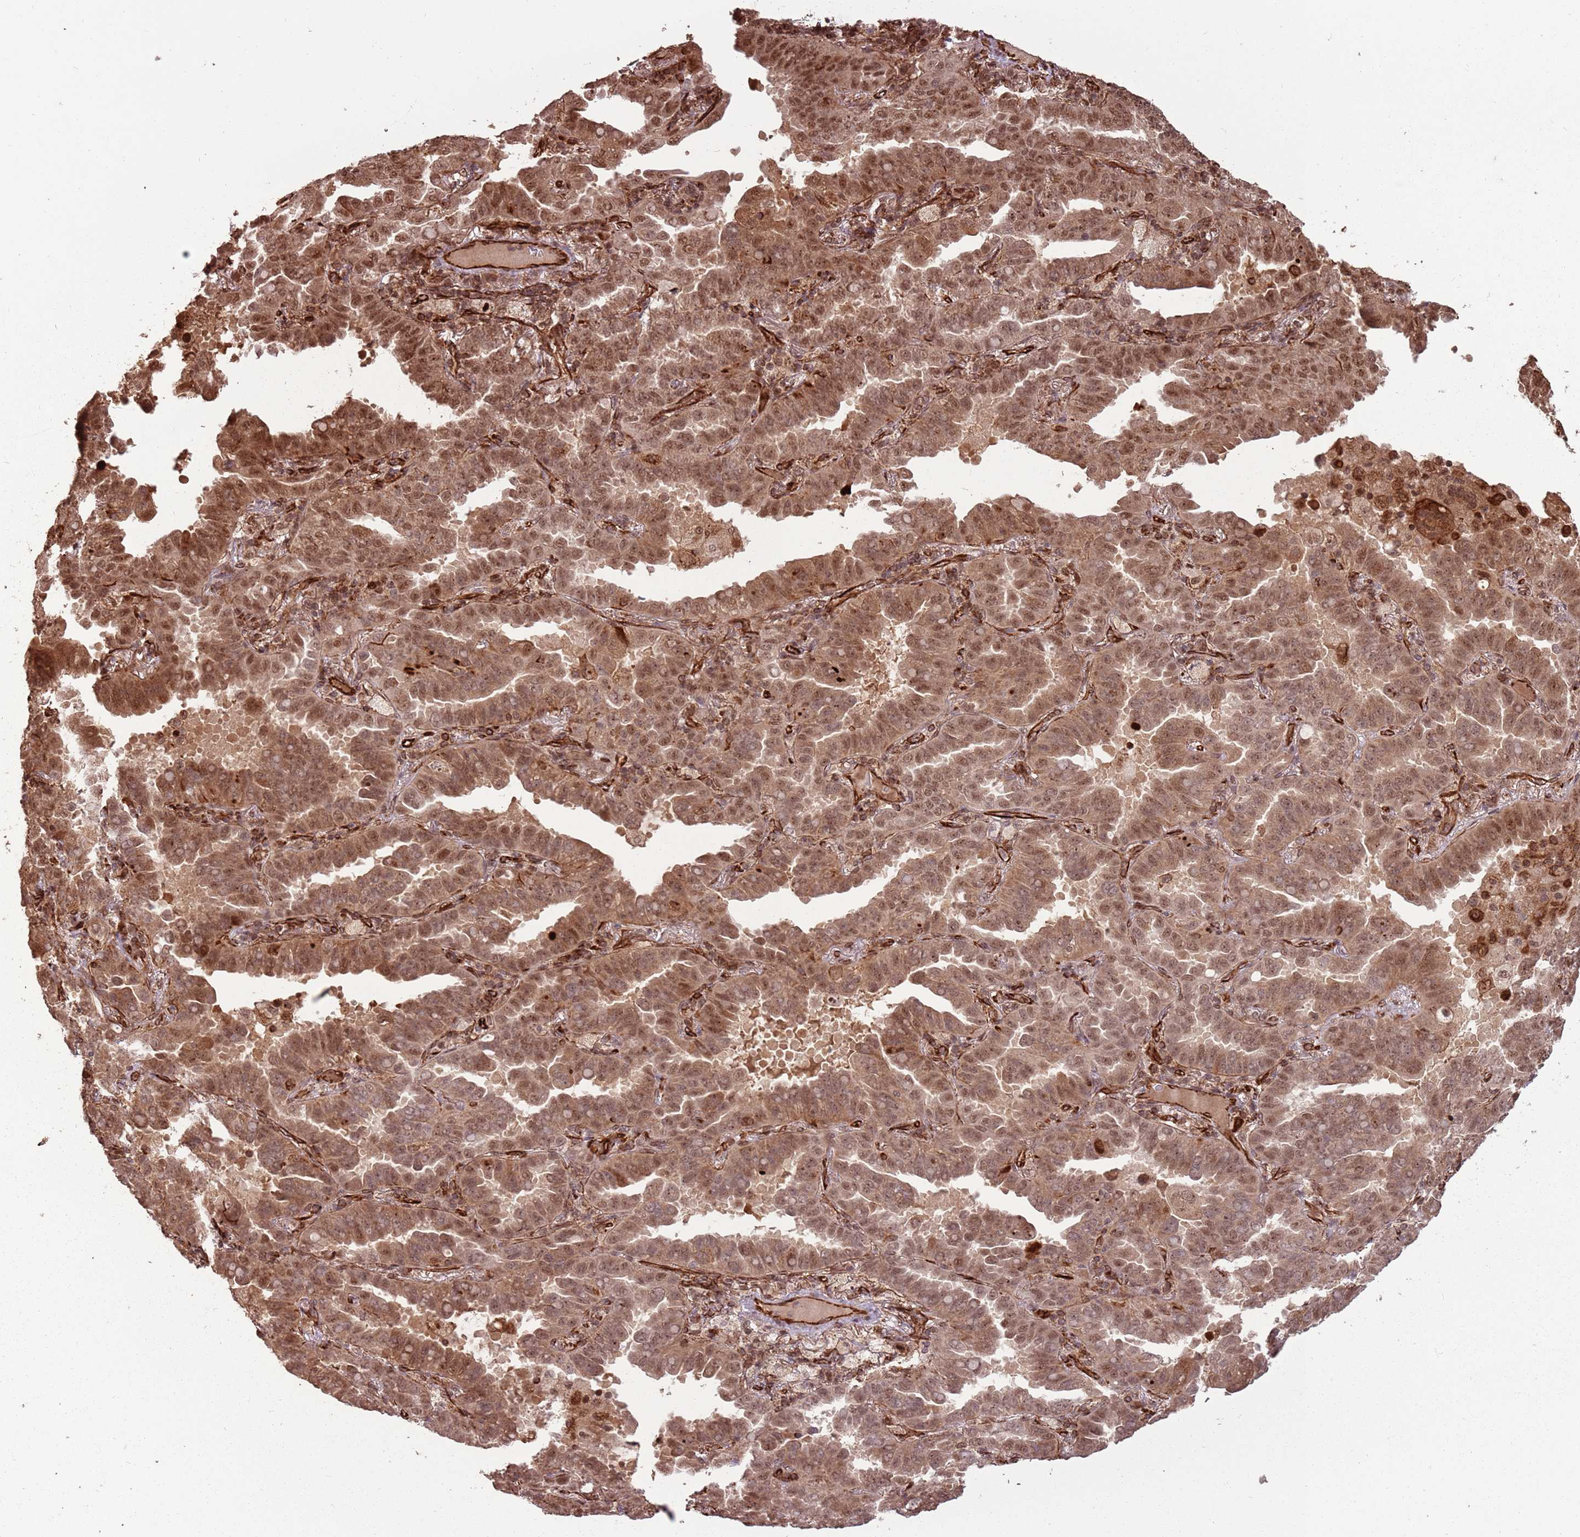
{"staining": {"intensity": "moderate", "quantity": ">75%", "location": "cytoplasmic/membranous,nuclear"}, "tissue": "lung cancer", "cell_type": "Tumor cells", "image_type": "cancer", "snomed": [{"axis": "morphology", "description": "Adenocarcinoma, NOS"}, {"axis": "topography", "description": "Lung"}], "caption": "DAB (3,3'-diaminobenzidine) immunohistochemical staining of lung cancer (adenocarcinoma) reveals moderate cytoplasmic/membranous and nuclear protein positivity in approximately >75% of tumor cells.", "gene": "ADAMTS3", "patient": {"sex": "male", "age": 64}}